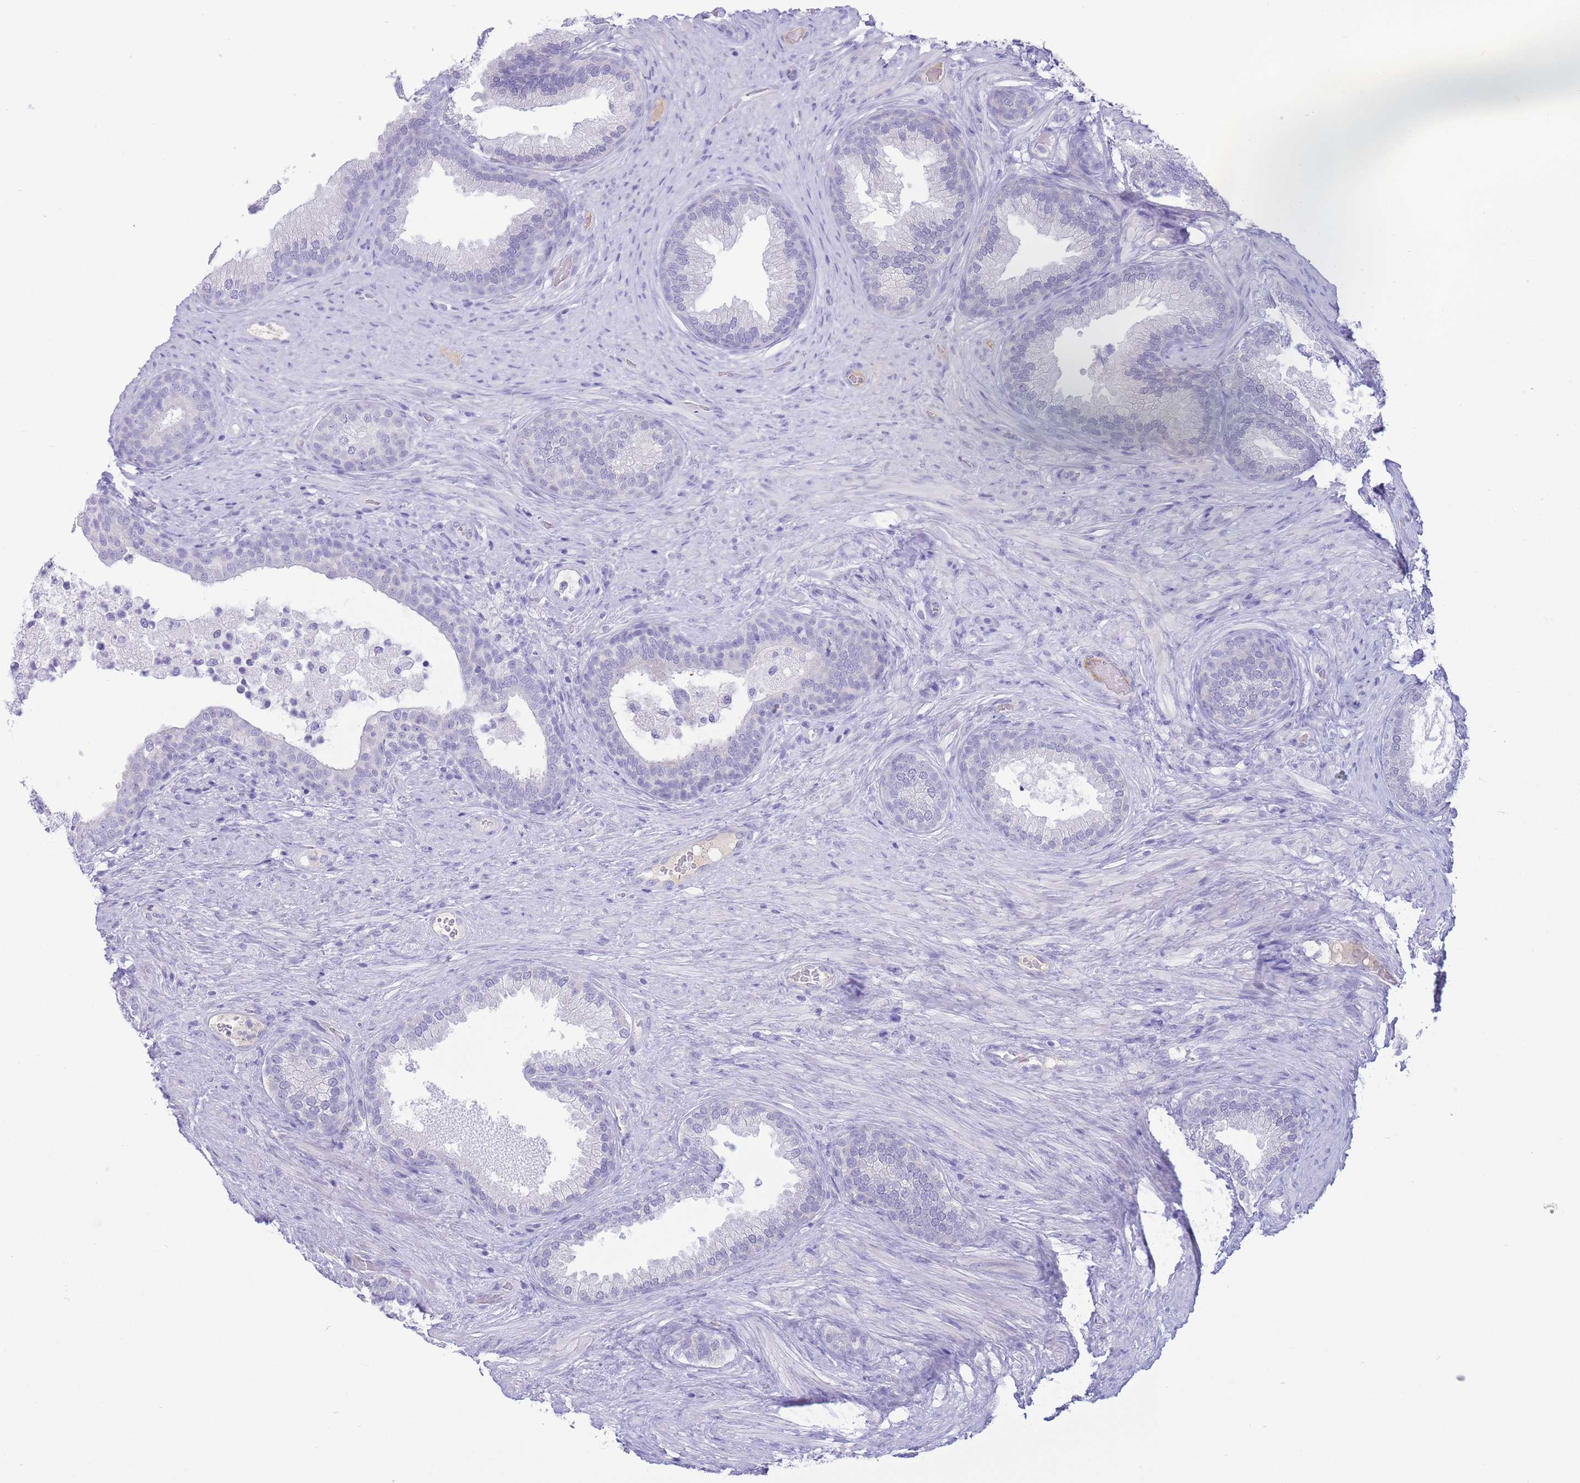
{"staining": {"intensity": "negative", "quantity": "none", "location": "none"}, "tissue": "prostate", "cell_type": "Glandular cells", "image_type": "normal", "snomed": [{"axis": "morphology", "description": "Normal tissue, NOS"}, {"axis": "topography", "description": "Prostate"}], "caption": "Human prostate stained for a protein using immunohistochemistry exhibits no staining in glandular cells.", "gene": "ASAP3", "patient": {"sex": "male", "age": 76}}